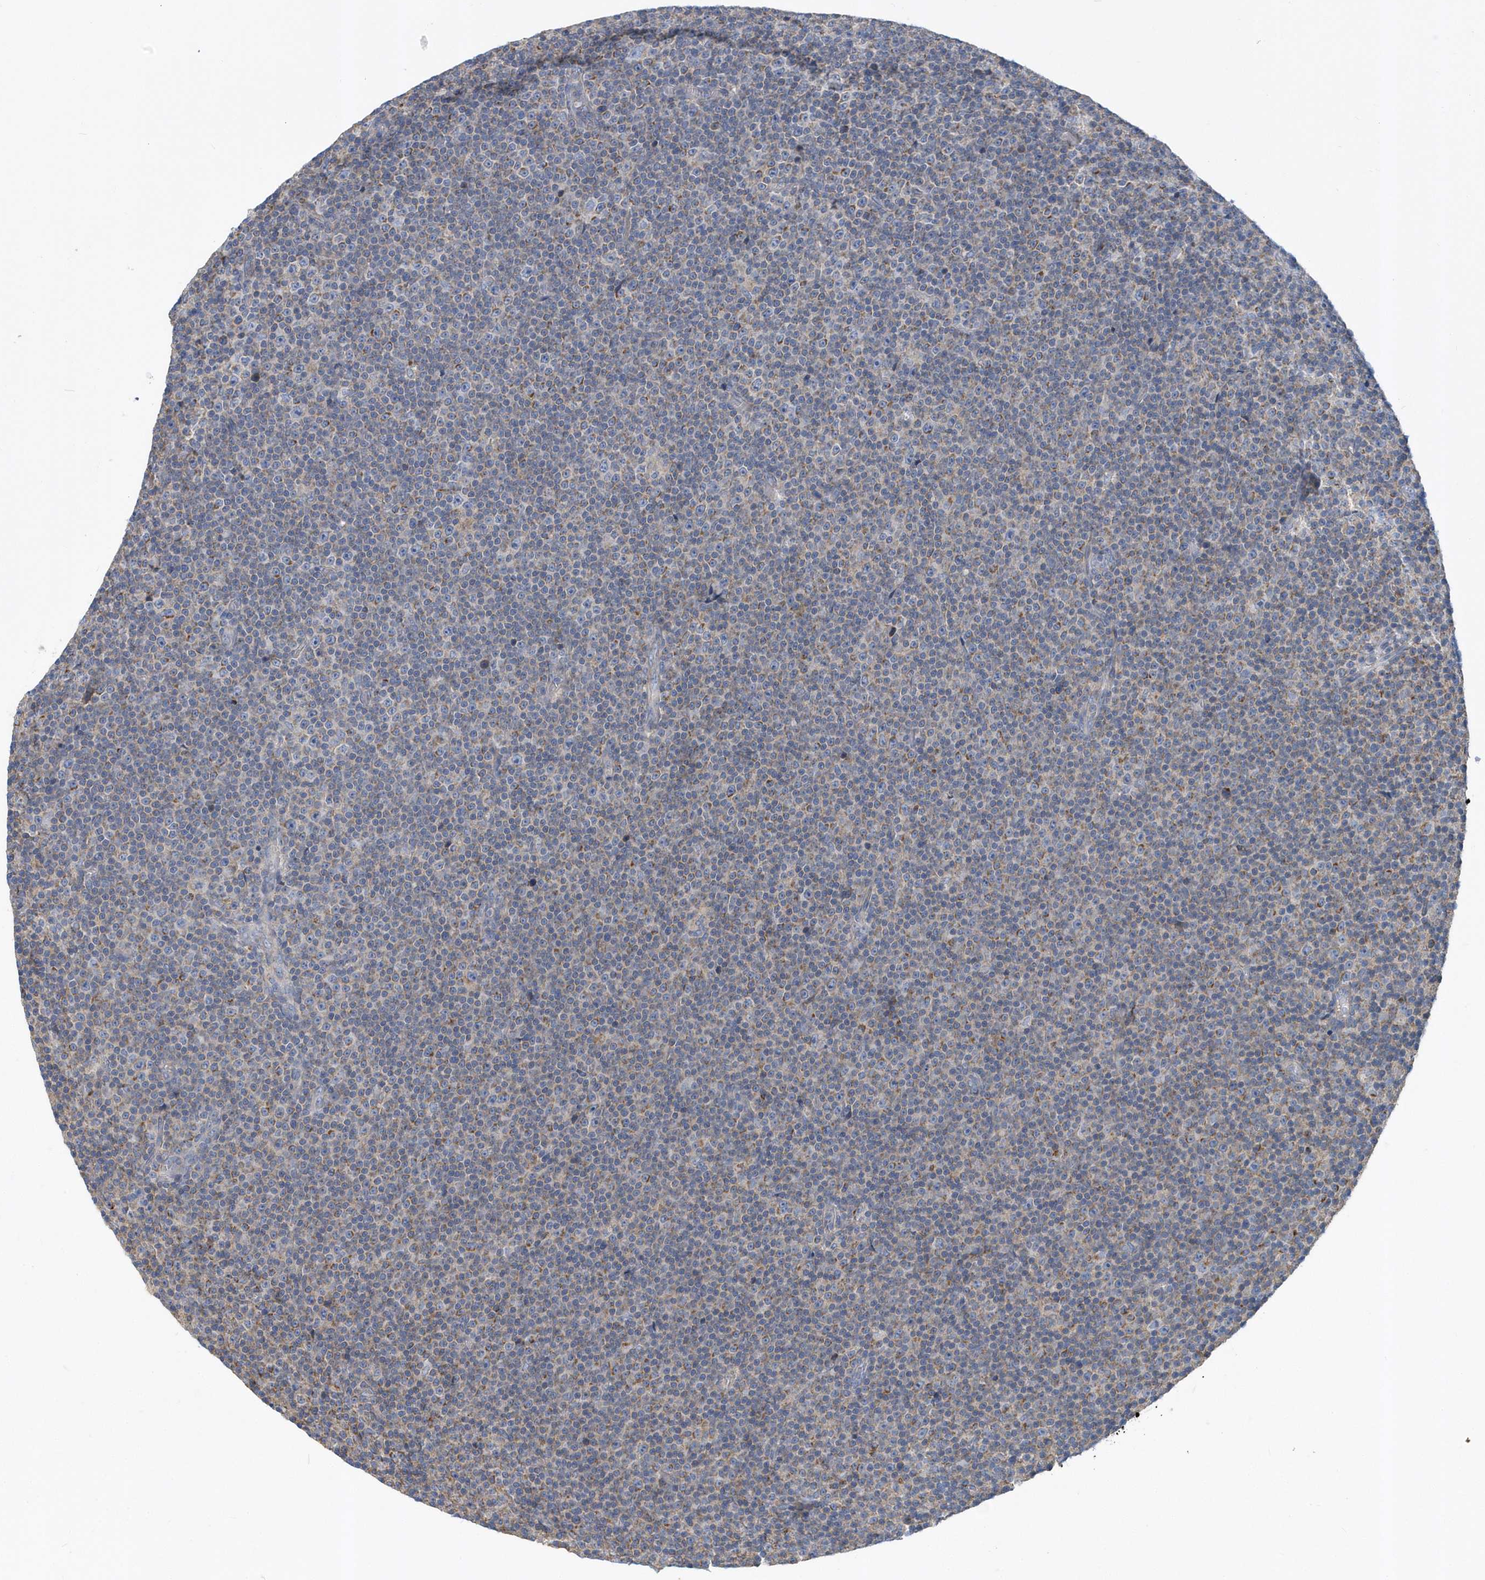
{"staining": {"intensity": "negative", "quantity": "none", "location": "none"}, "tissue": "lymphoma", "cell_type": "Tumor cells", "image_type": "cancer", "snomed": [{"axis": "morphology", "description": "Malignant lymphoma, non-Hodgkin's type, Low grade"}, {"axis": "topography", "description": "Lymph node"}], "caption": "IHC image of neoplastic tissue: human low-grade malignant lymphoma, non-Hodgkin's type stained with DAB exhibits no significant protein positivity in tumor cells. Brightfield microscopy of immunohistochemistry (IHC) stained with DAB (brown) and hematoxylin (blue), captured at high magnification.", "gene": "TRAIP", "patient": {"sex": "female", "age": 67}}